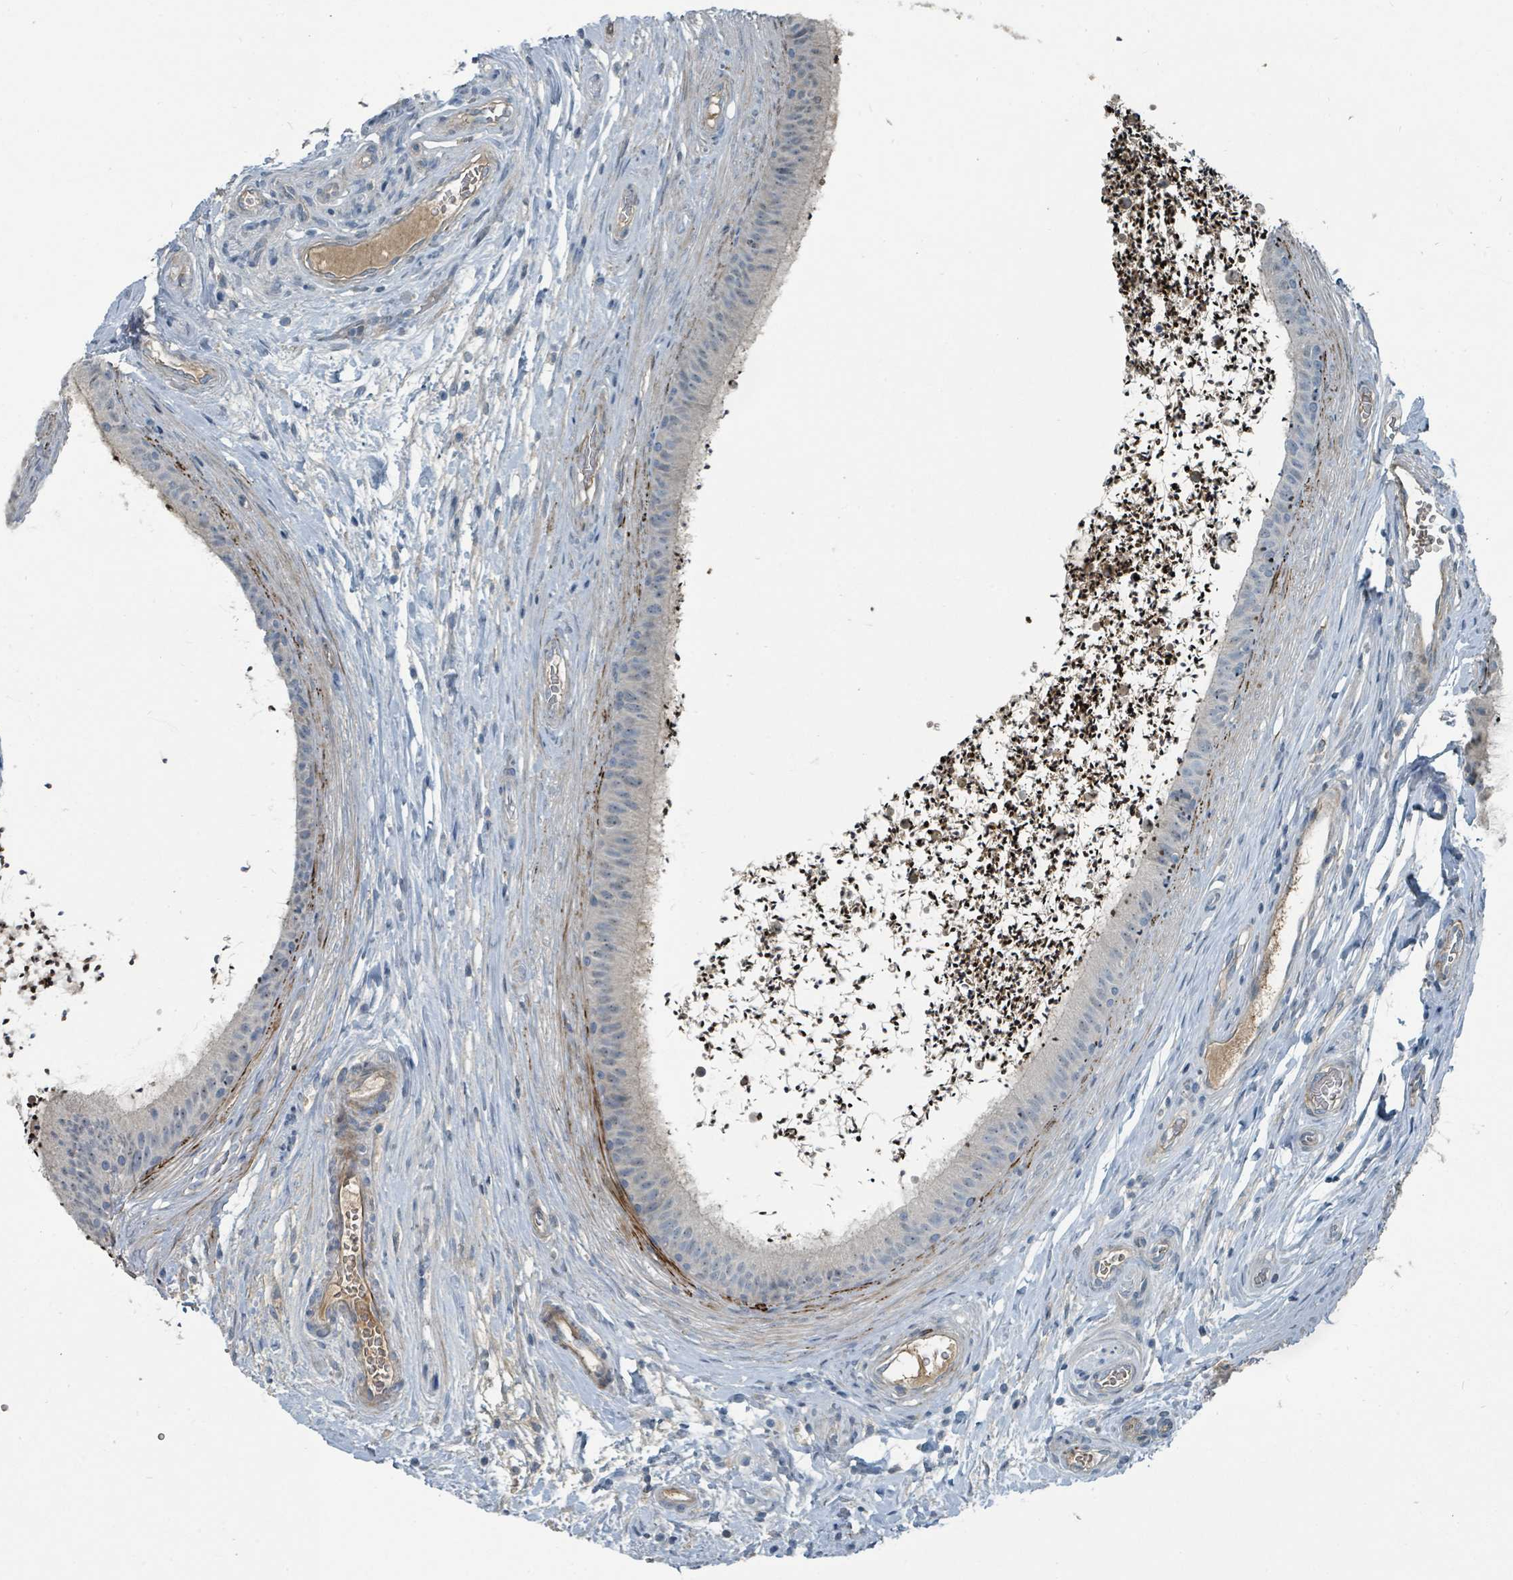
{"staining": {"intensity": "negative", "quantity": "none", "location": "none"}, "tissue": "epididymis", "cell_type": "Glandular cells", "image_type": "normal", "snomed": [{"axis": "morphology", "description": "Normal tissue, NOS"}, {"axis": "topography", "description": "Testis"}, {"axis": "topography", "description": "Epididymis"}], "caption": "Glandular cells show no significant protein expression in benign epididymis. The staining is performed using DAB (3,3'-diaminobenzidine) brown chromogen with nuclei counter-stained in using hematoxylin.", "gene": "SLC44A5", "patient": {"sex": "male", "age": 41}}